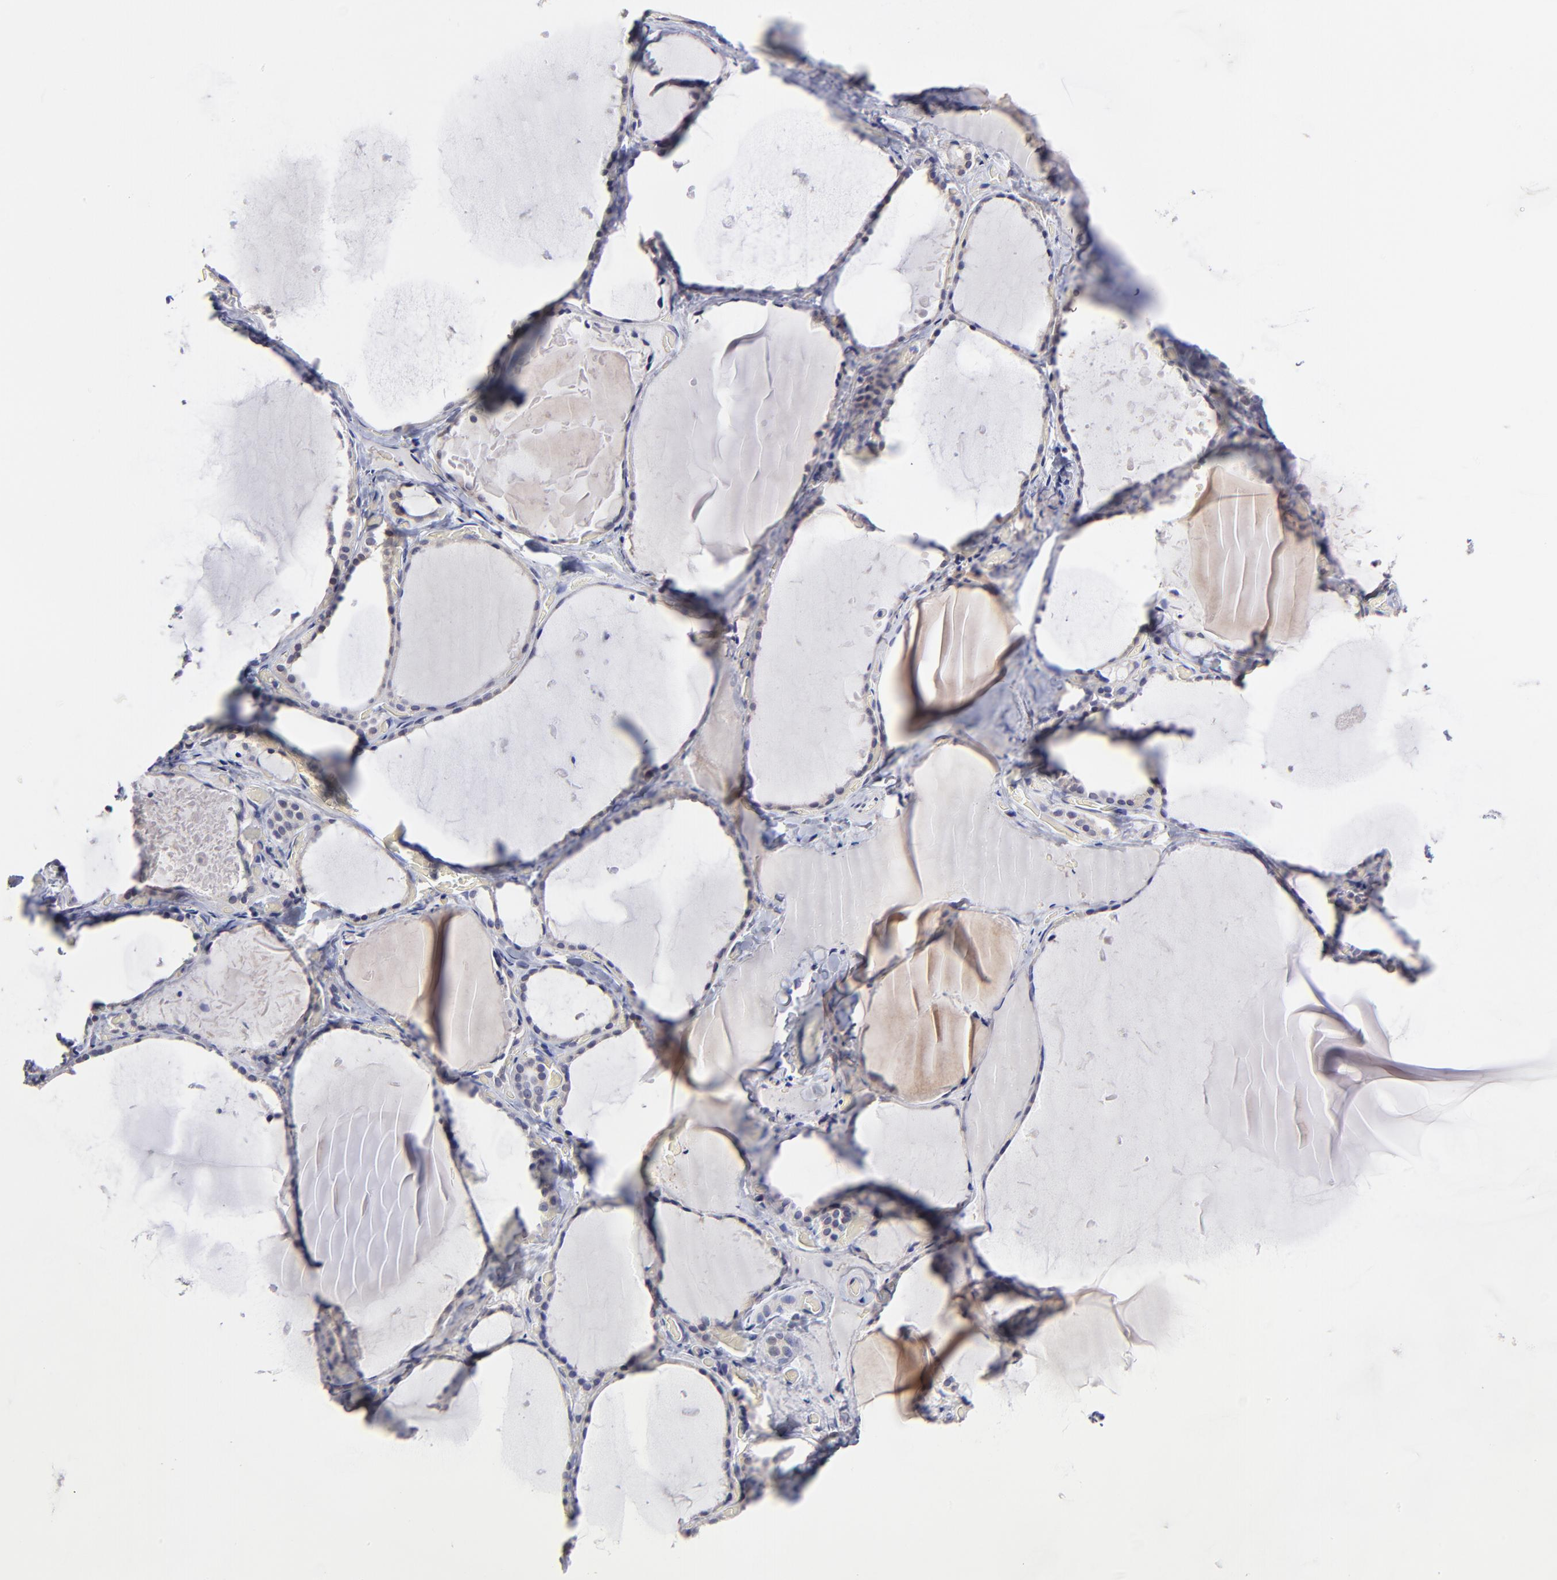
{"staining": {"intensity": "negative", "quantity": "none", "location": "none"}, "tissue": "thyroid gland", "cell_type": "Glandular cells", "image_type": "normal", "snomed": [{"axis": "morphology", "description": "Normal tissue, NOS"}, {"axis": "topography", "description": "Thyroid gland"}], "caption": "This is an immunohistochemistry (IHC) photomicrograph of unremarkable thyroid gland. There is no expression in glandular cells.", "gene": "BTG2", "patient": {"sex": "female", "age": 22}}